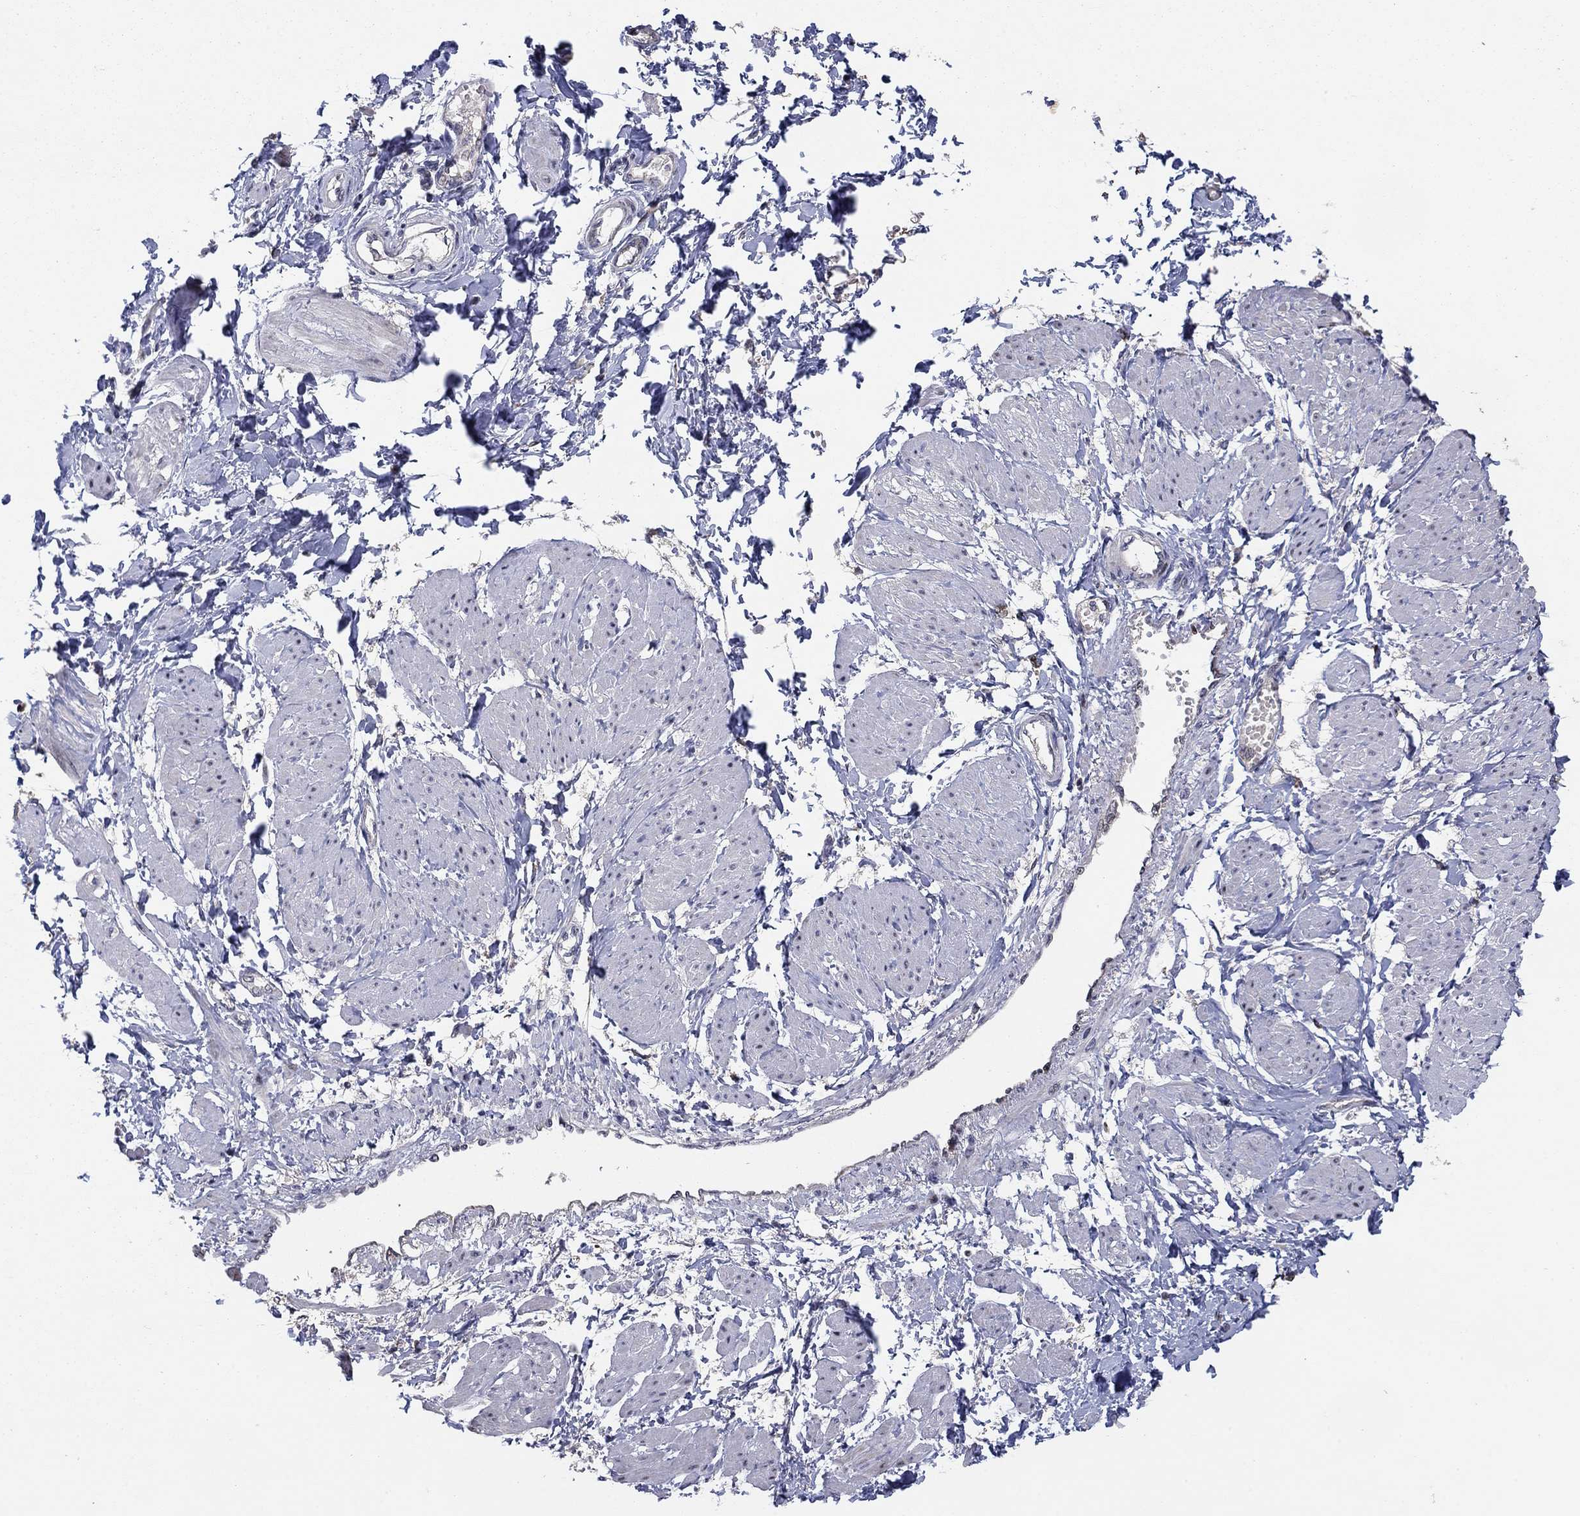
{"staining": {"intensity": "negative", "quantity": "none", "location": "none"}, "tissue": "smooth muscle", "cell_type": "Smooth muscle cells", "image_type": "normal", "snomed": [{"axis": "morphology", "description": "Normal tissue, NOS"}, {"axis": "topography", "description": "Smooth muscle"}, {"axis": "topography", "description": "Uterus"}], "caption": "High power microscopy micrograph of an immunohistochemistry (IHC) histopathology image of unremarkable smooth muscle, revealing no significant expression in smooth muscle cells.", "gene": "LPCAT4", "patient": {"sex": "female", "age": 39}}